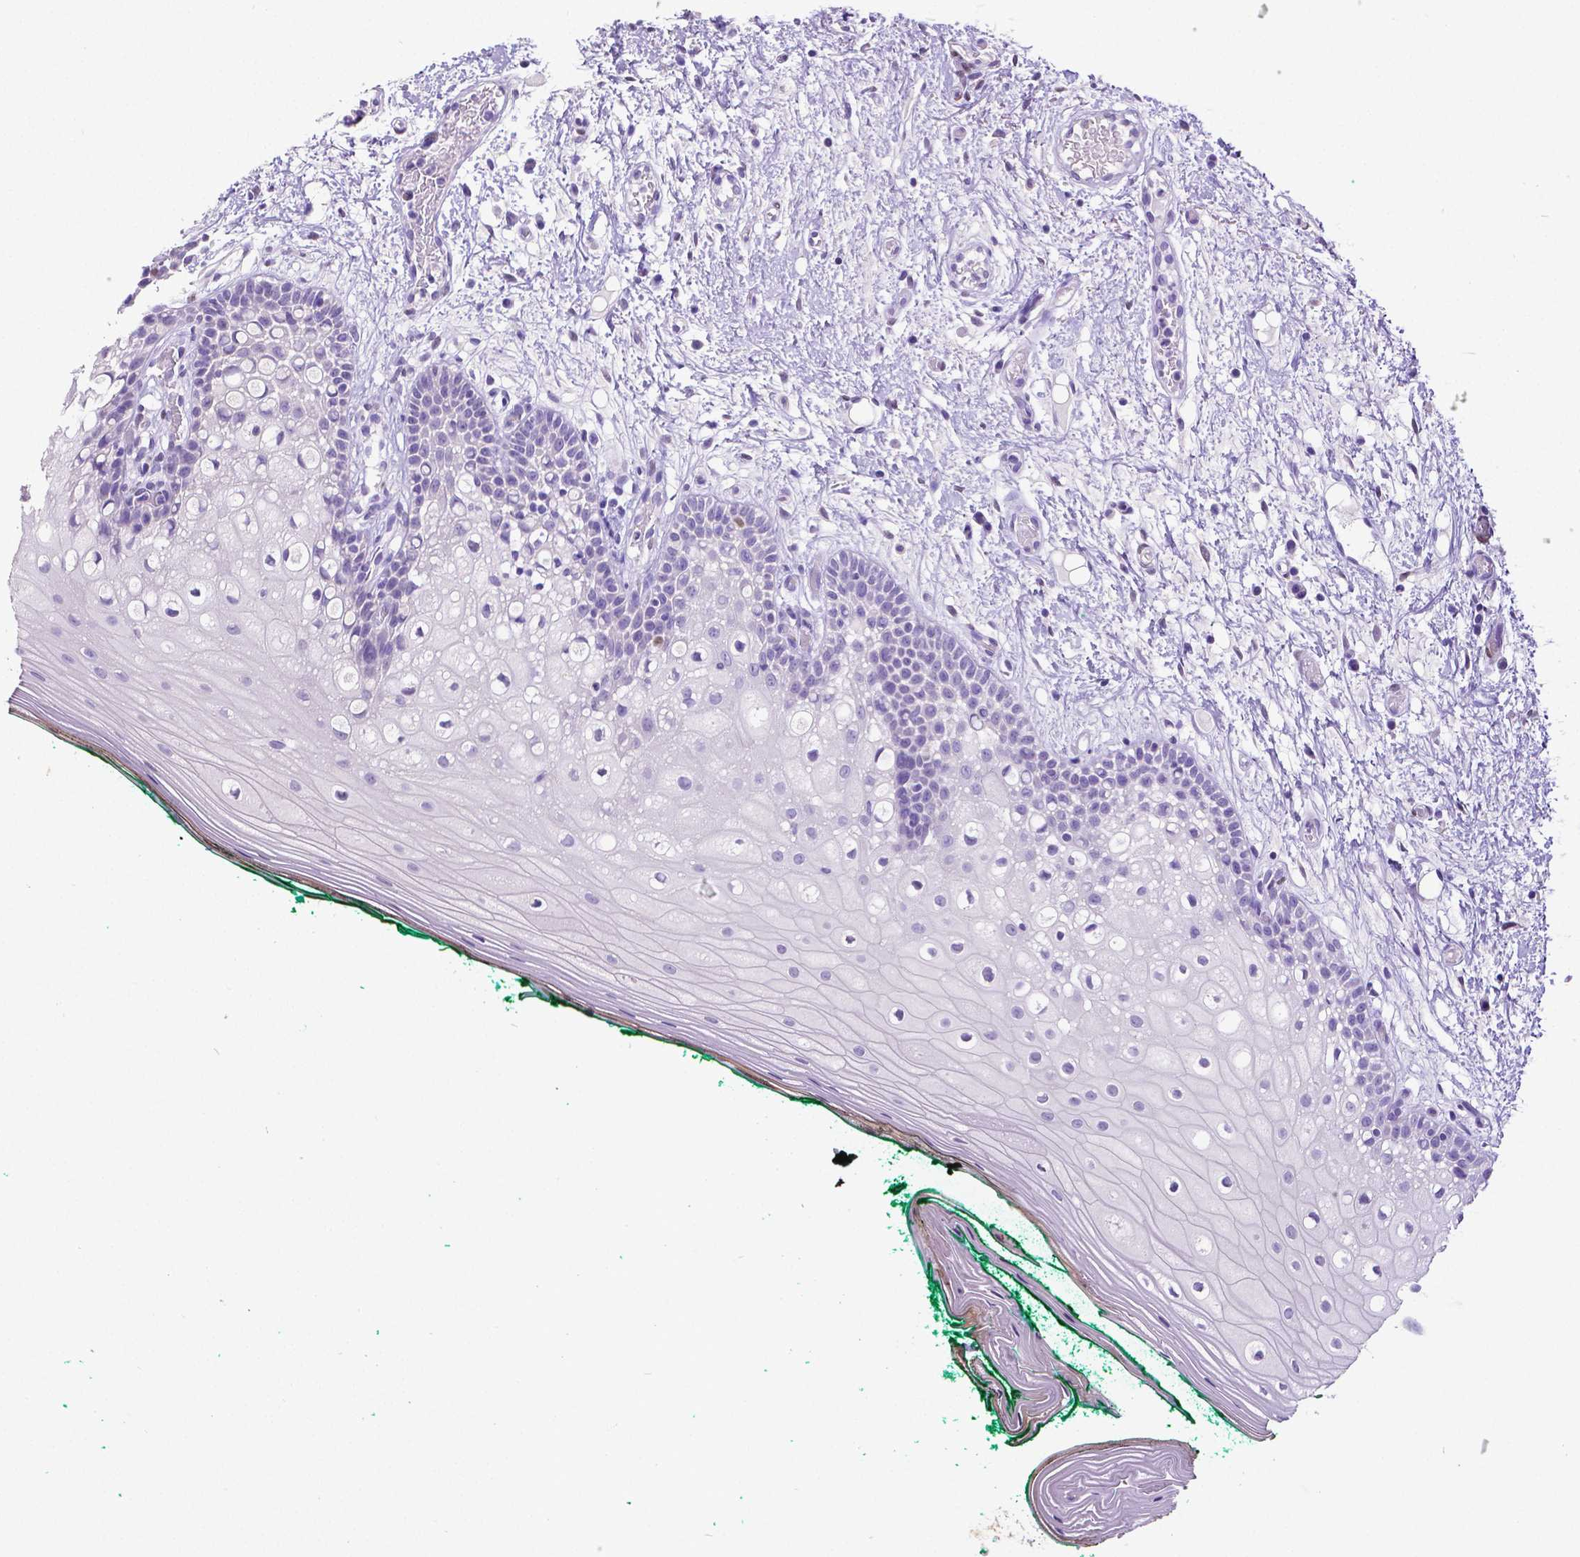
{"staining": {"intensity": "negative", "quantity": "none", "location": "none"}, "tissue": "oral mucosa", "cell_type": "Squamous epithelial cells", "image_type": "normal", "snomed": [{"axis": "morphology", "description": "Normal tissue, NOS"}, {"axis": "topography", "description": "Oral tissue"}], "caption": "DAB (3,3'-diaminobenzidine) immunohistochemical staining of normal human oral mucosa demonstrates no significant positivity in squamous epithelial cells.", "gene": "SATB2", "patient": {"sex": "female", "age": 83}}